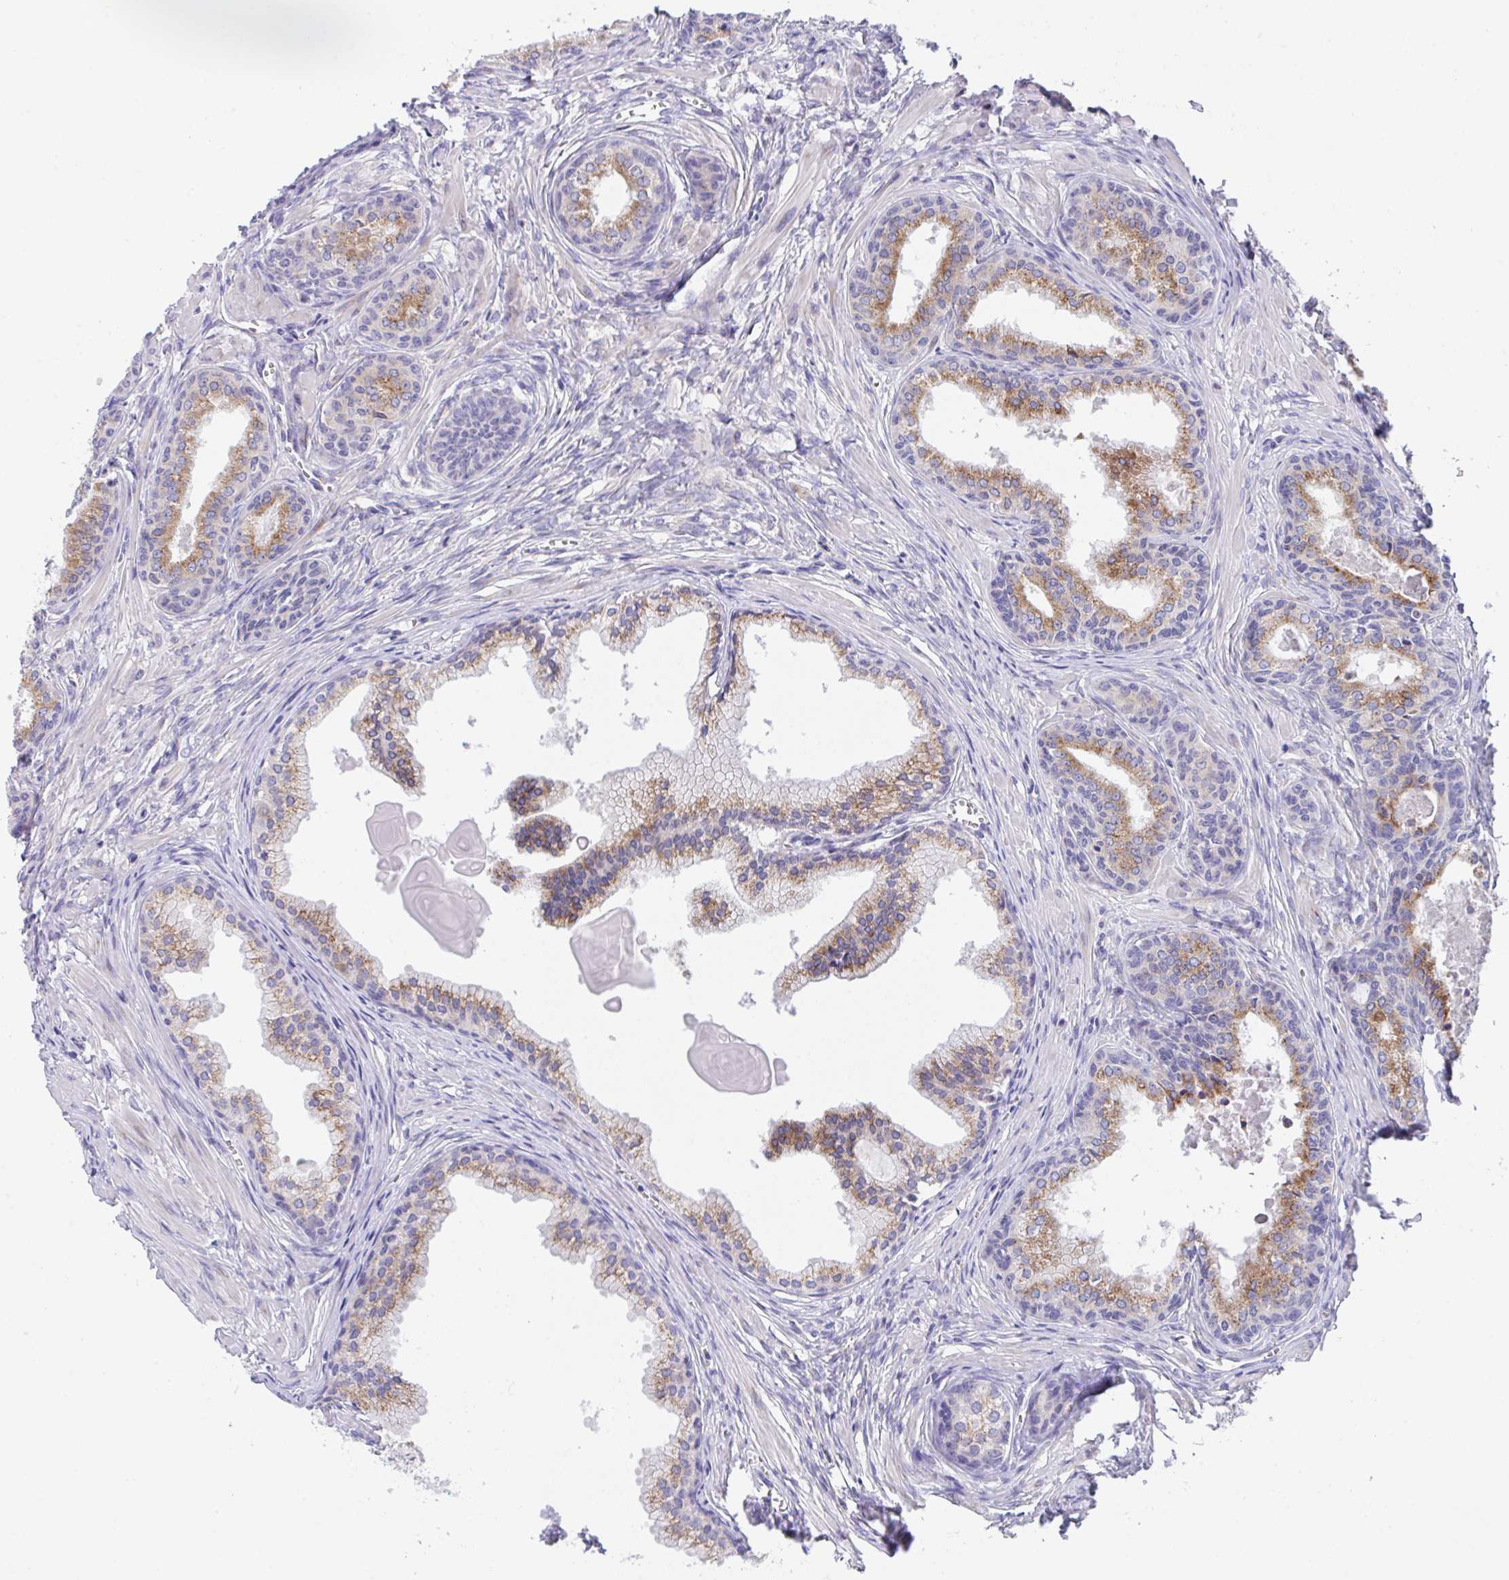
{"staining": {"intensity": "moderate", "quantity": ">75%", "location": "cytoplasmic/membranous"}, "tissue": "prostate cancer", "cell_type": "Tumor cells", "image_type": "cancer", "snomed": [{"axis": "morphology", "description": "Adenocarcinoma, High grade"}, {"axis": "topography", "description": "Prostate"}], "caption": "Prostate adenocarcinoma (high-grade) stained with IHC displays moderate cytoplasmic/membranous staining in about >75% of tumor cells.", "gene": "MIA3", "patient": {"sex": "male", "age": 68}}